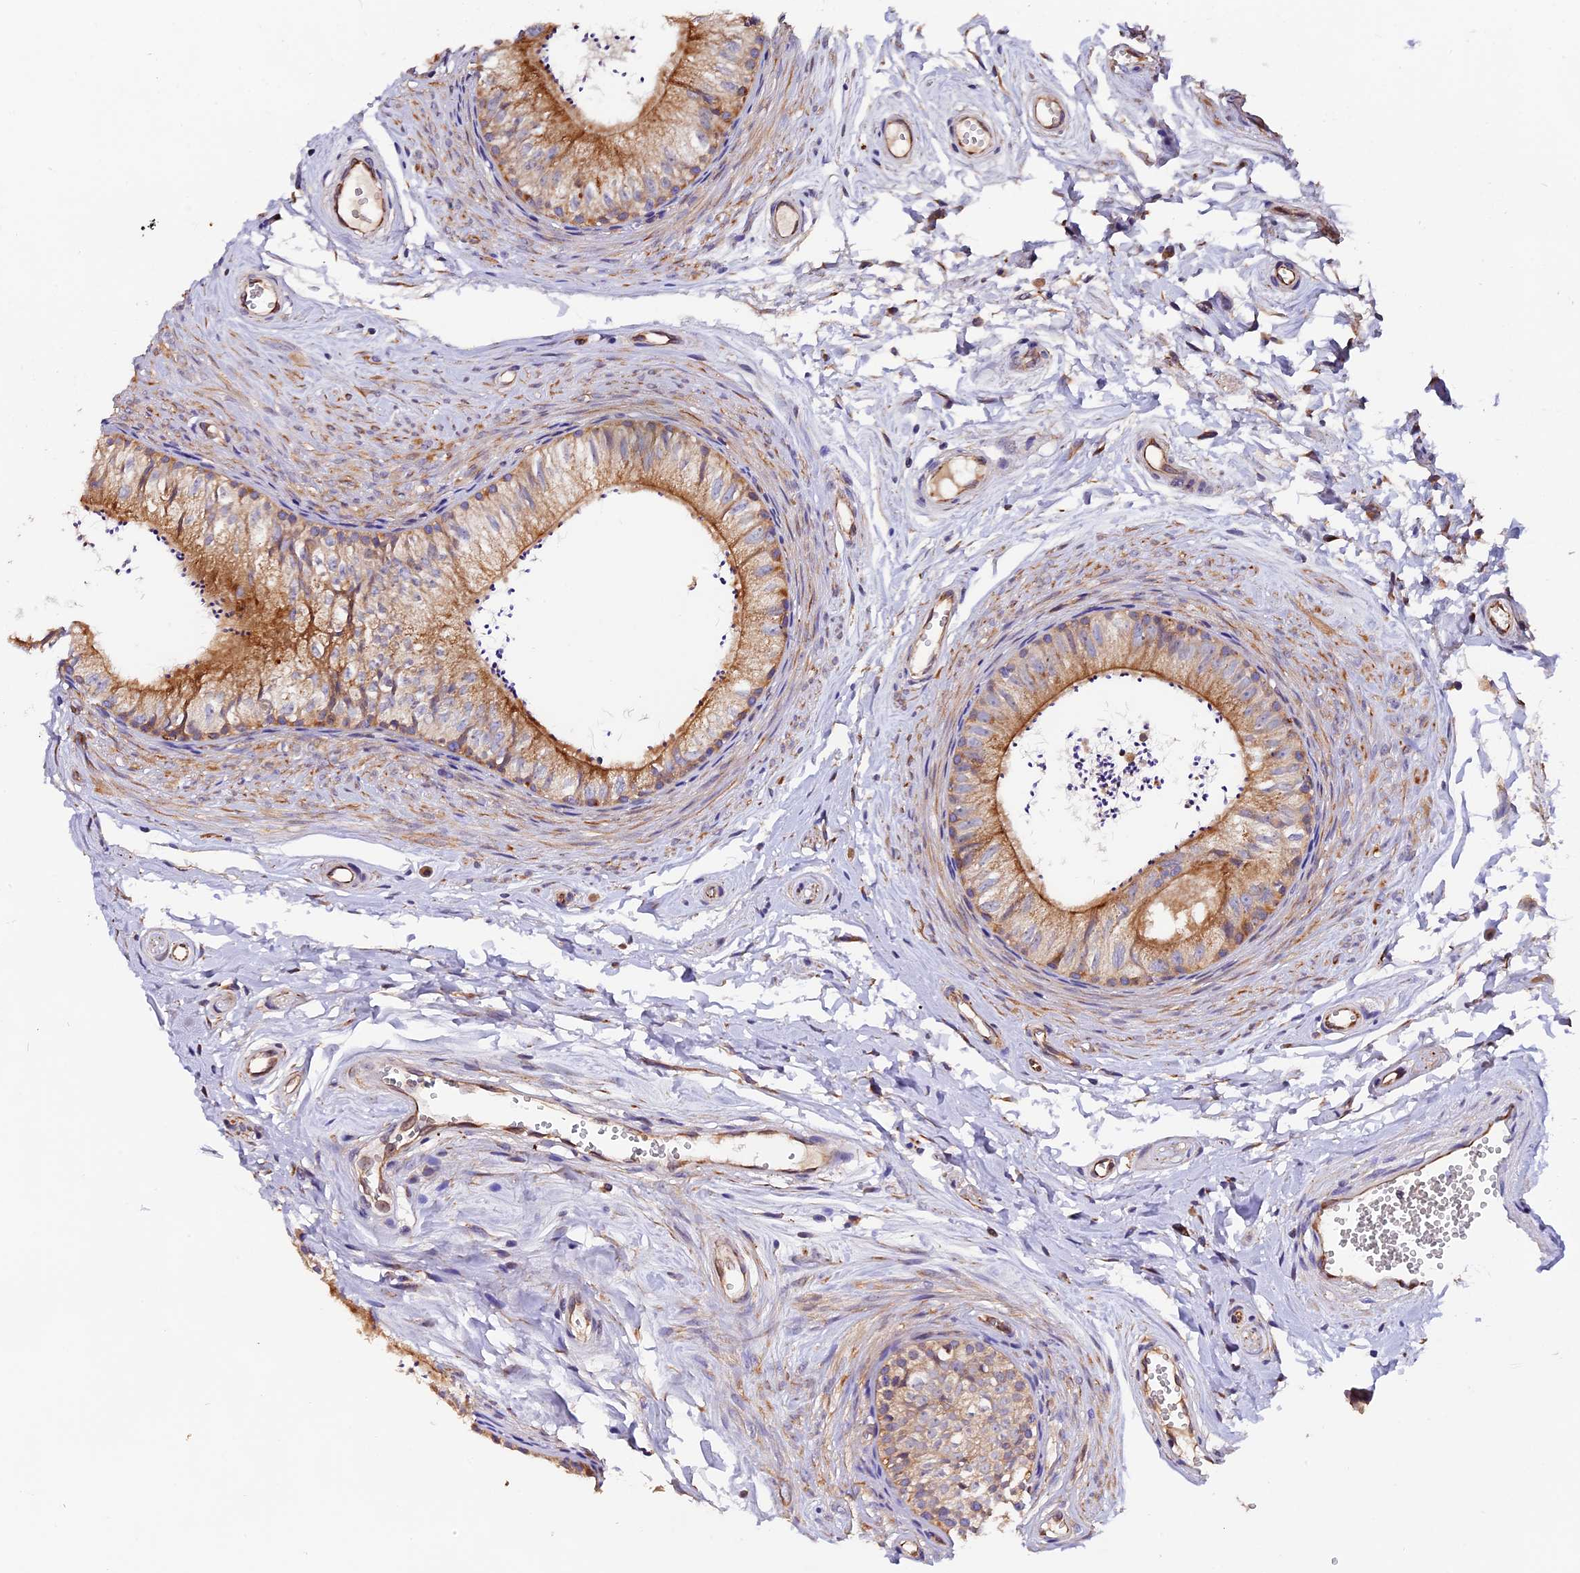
{"staining": {"intensity": "moderate", "quantity": ">75%", "location": "cytoplasmic/membranous"}, "tissue": "epididymis", "cell_type": "Glandular cells", "image_type": "normal", "snomed": [{"axis": "morphology", "description": "Normal tissue, NOS"}, {"axis": "topography", "description": "Epididymis"}], "caption": "IHC image of unremarkable human epididymis stained for a protein (brown), which reveals medium levels of moderate cytoplasmic/membranous expression in about >75% of glandular cells.", "gene": "CLN5", "patient": {"sex": "male", "age": 56}}